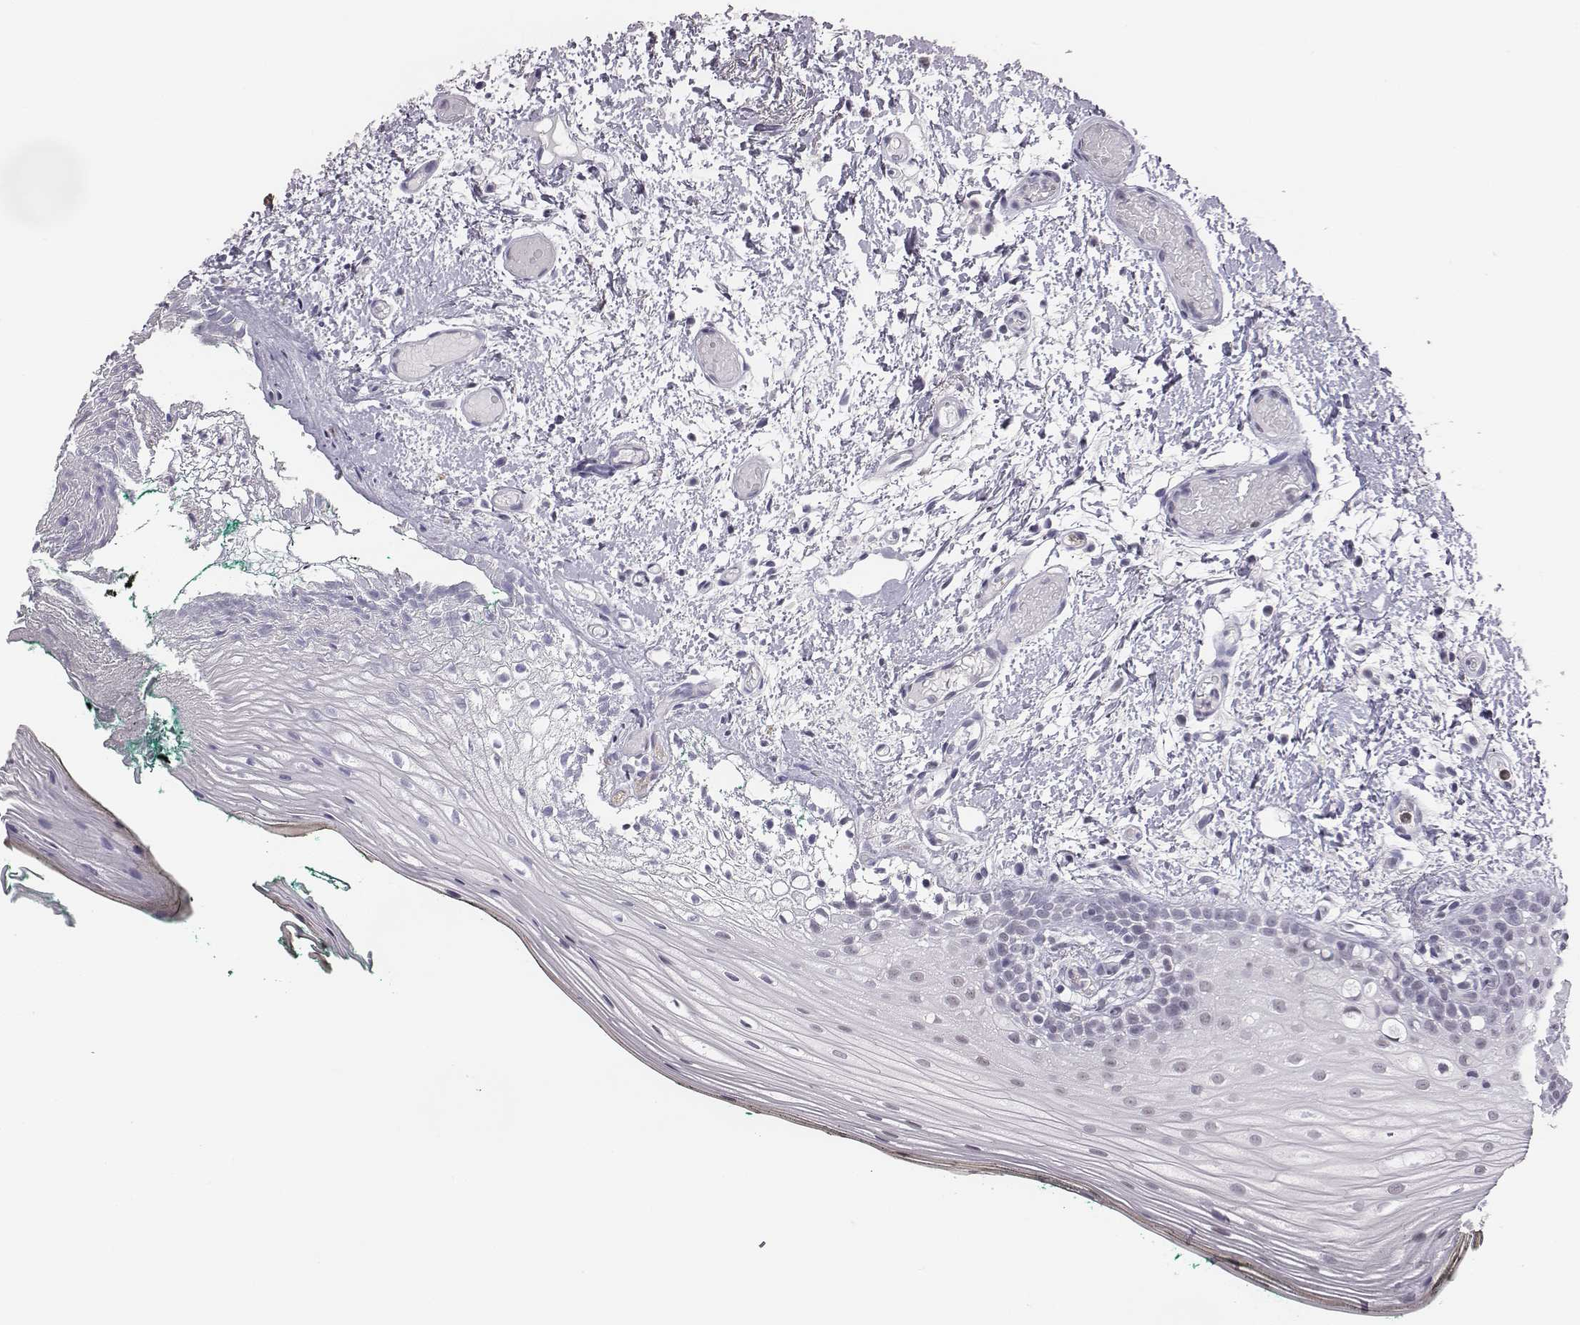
{"staining": {"intensity": "negative", "quantity": "none", "location": "none"}, "tissue": "oral mucosa", "cell_type": "Squamous epithelial cells", "image_type": "normal", "snomed": [{"axis": "morphology", "description": "Normal tissue, NOS"}, {"axis": "topography", "description": "Oral tissue"}], "caption": "This is a micrograph of immunohistochemistry (IHC) staining of benign oral mucosa, which shows no positivity in squamous epithelial cells.", "gene": "ACOD1", "patient": {"sex": "female", "age": 83}}